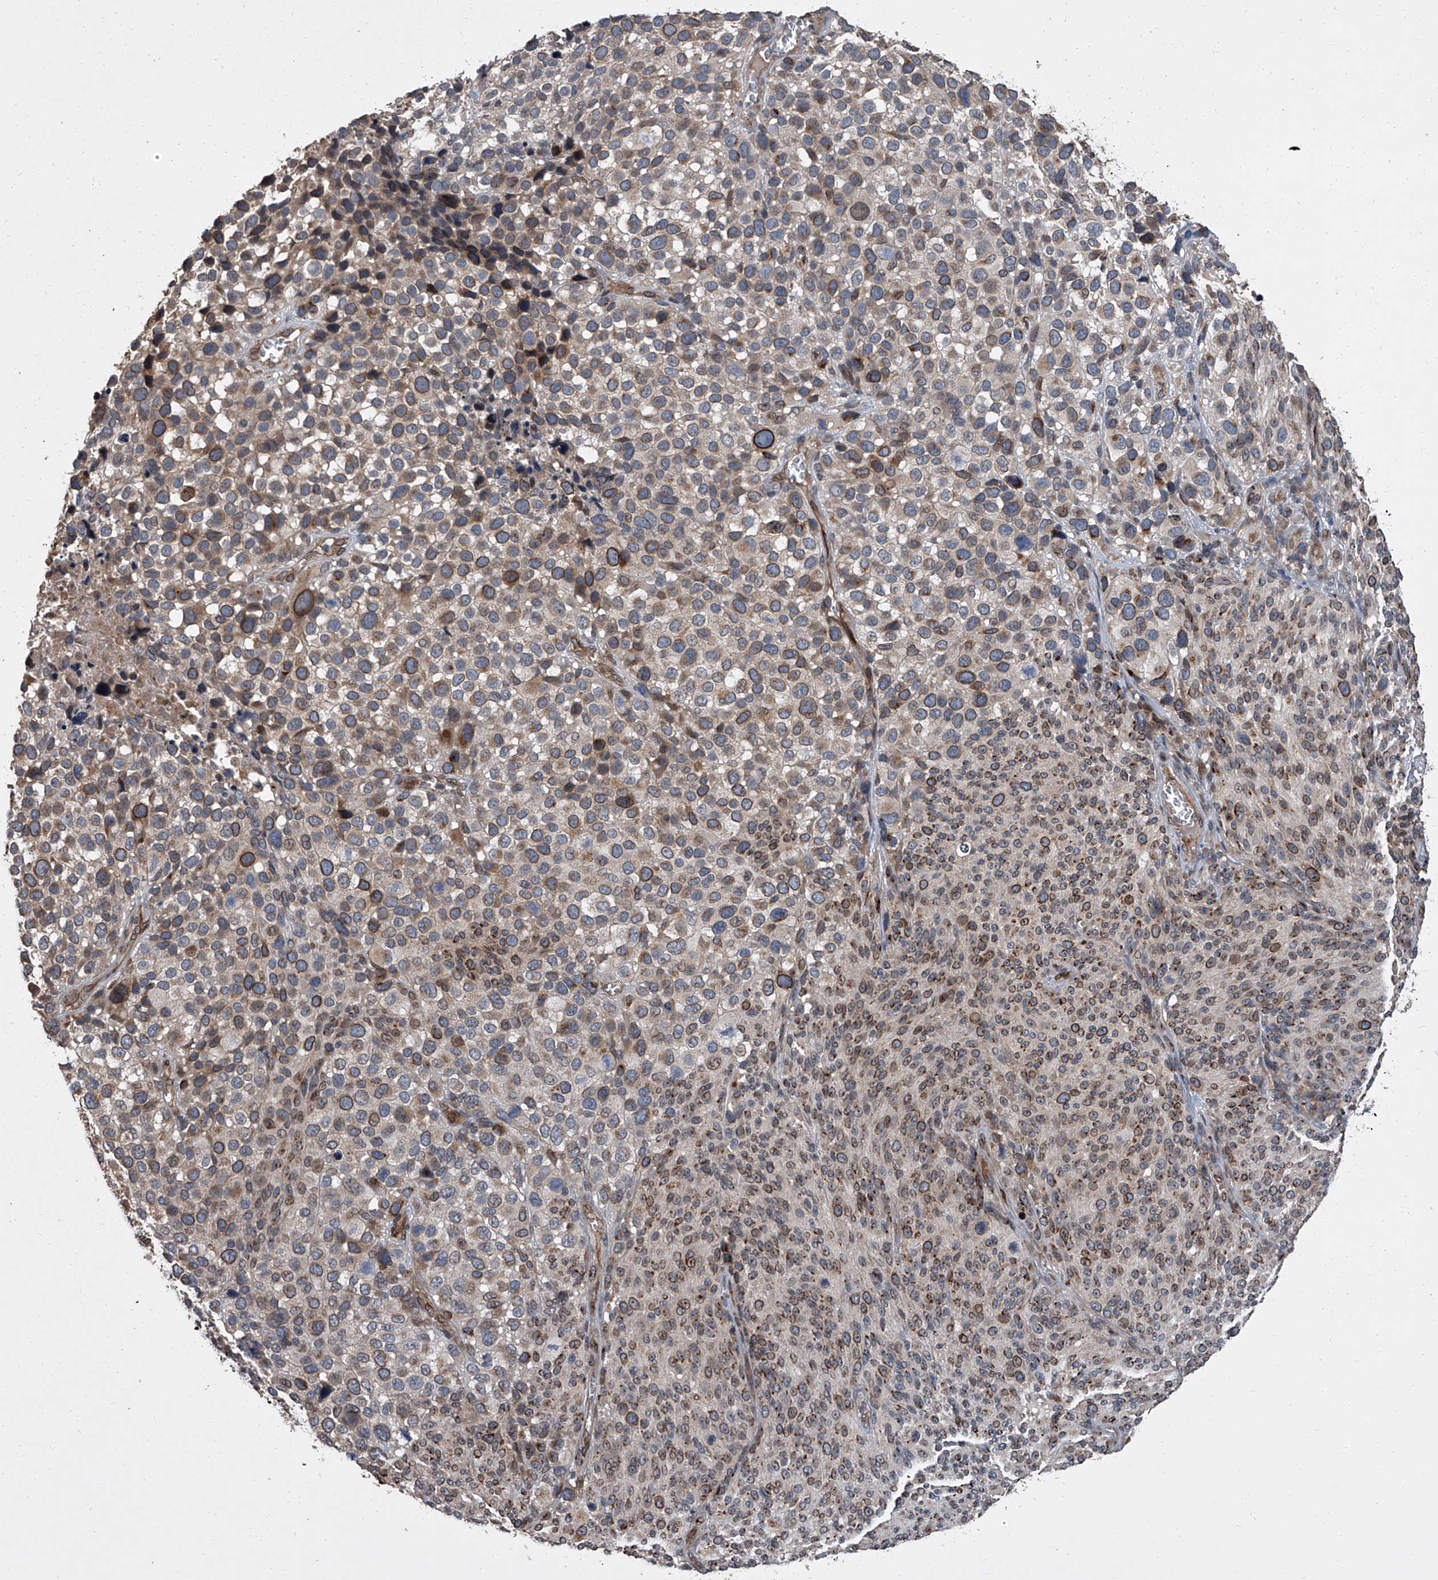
{"staining": {"intensity": "moderate", "quantity": ">75%", "location": "cytoplasmic/membranous,nuclear"}, "tissue": "melanoma", "cell_type": "Tumor cells", "image_type": "cancer", "snomed": [{"axis": "morphology", "description": "Malignant melanoma, NOS"}, {"axis": "topography", "description": "Skin of trunk"}], "caption": "A photomicrograph showing moderate cytoplasmic/membranous and nuclear positivity in about >75% of tumor cells in malignant melanoma, as visualized by brown immunohistochemical staining.", "gene": "LRRC8C", "patient": {"sex": "male", "age": 71}}